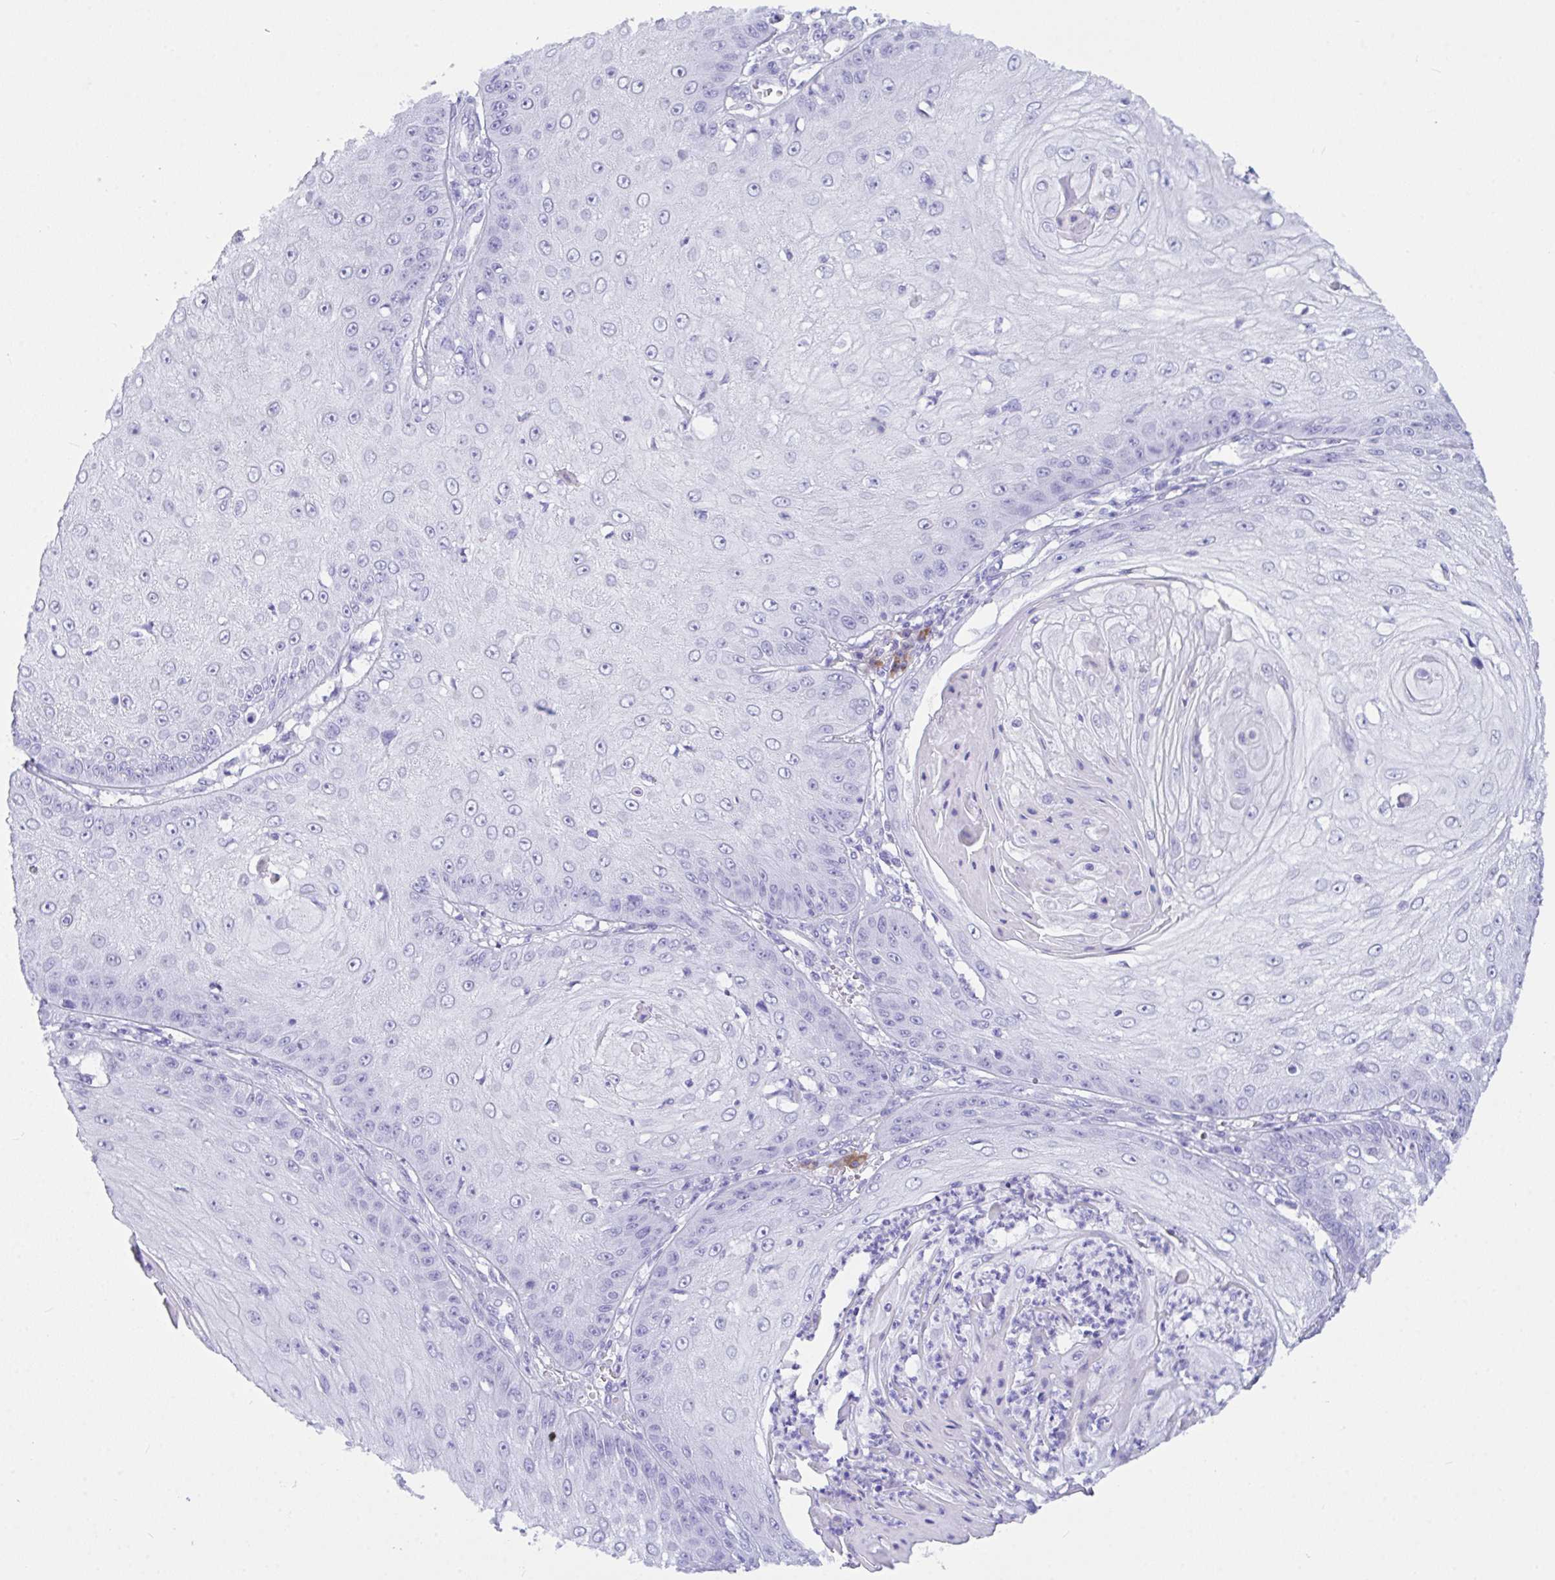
{"staining": {"intensity": "negative", "quantity": "none", "location": "none"}, "tissue": "skin cancer", "cell_type": "Tumor cells", "image_type": "cancer", "snomed": [{"axis": "morphology", "description": "Squamous cell carcinoma, NOS"}, {"axis": "topography", "description": "Skin"}], "caption": "Immunohistochemistry (IHC) of skin cancer displays no positivity in tumor cells.", "gene": "BEST4", "patient": {"sex": "male", "age": 70}}